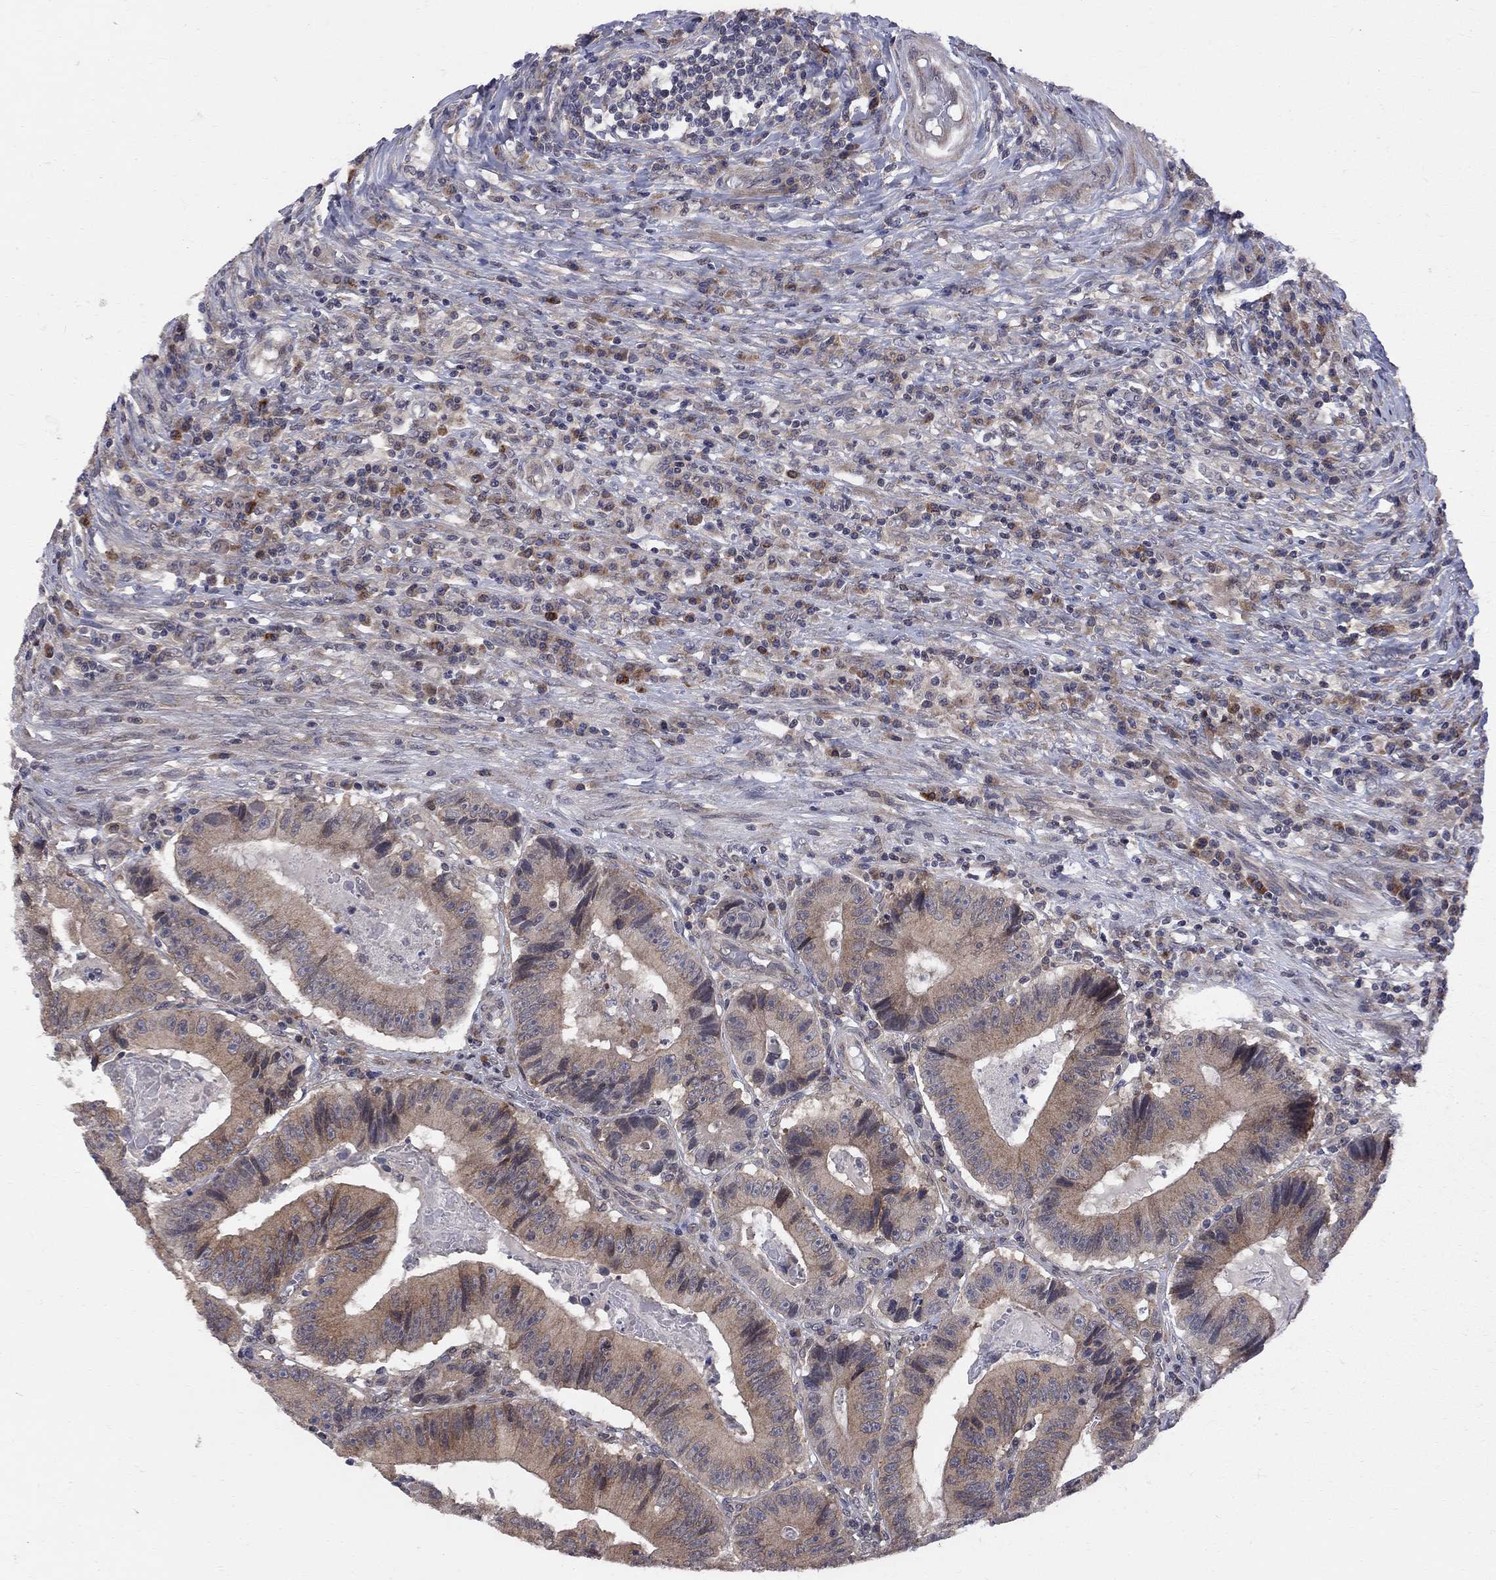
{"staining": {"intensity": "moderate", "quantity": ">75%", "location": "cytoplasmic/membranous"}, "tissue": "colorectal cancer", "cell_type": "Tumor cells", "image_type": "cancer", "snomed": [{"axis": "morphology", "description": "Adenocarcinoma, NOS"}, {"axis": "topography", "description": "Colon"}], "caption": "Tumor cells demonstrate medium levels of moderate cytoplasmic/membranous expression in about >75% of cells in human colorectal adenocarcinoma. (IHC, brightfield microscopy, high magnification).", "gene": "CNOT11", "patient": {"sex": "female", "age": 86}}